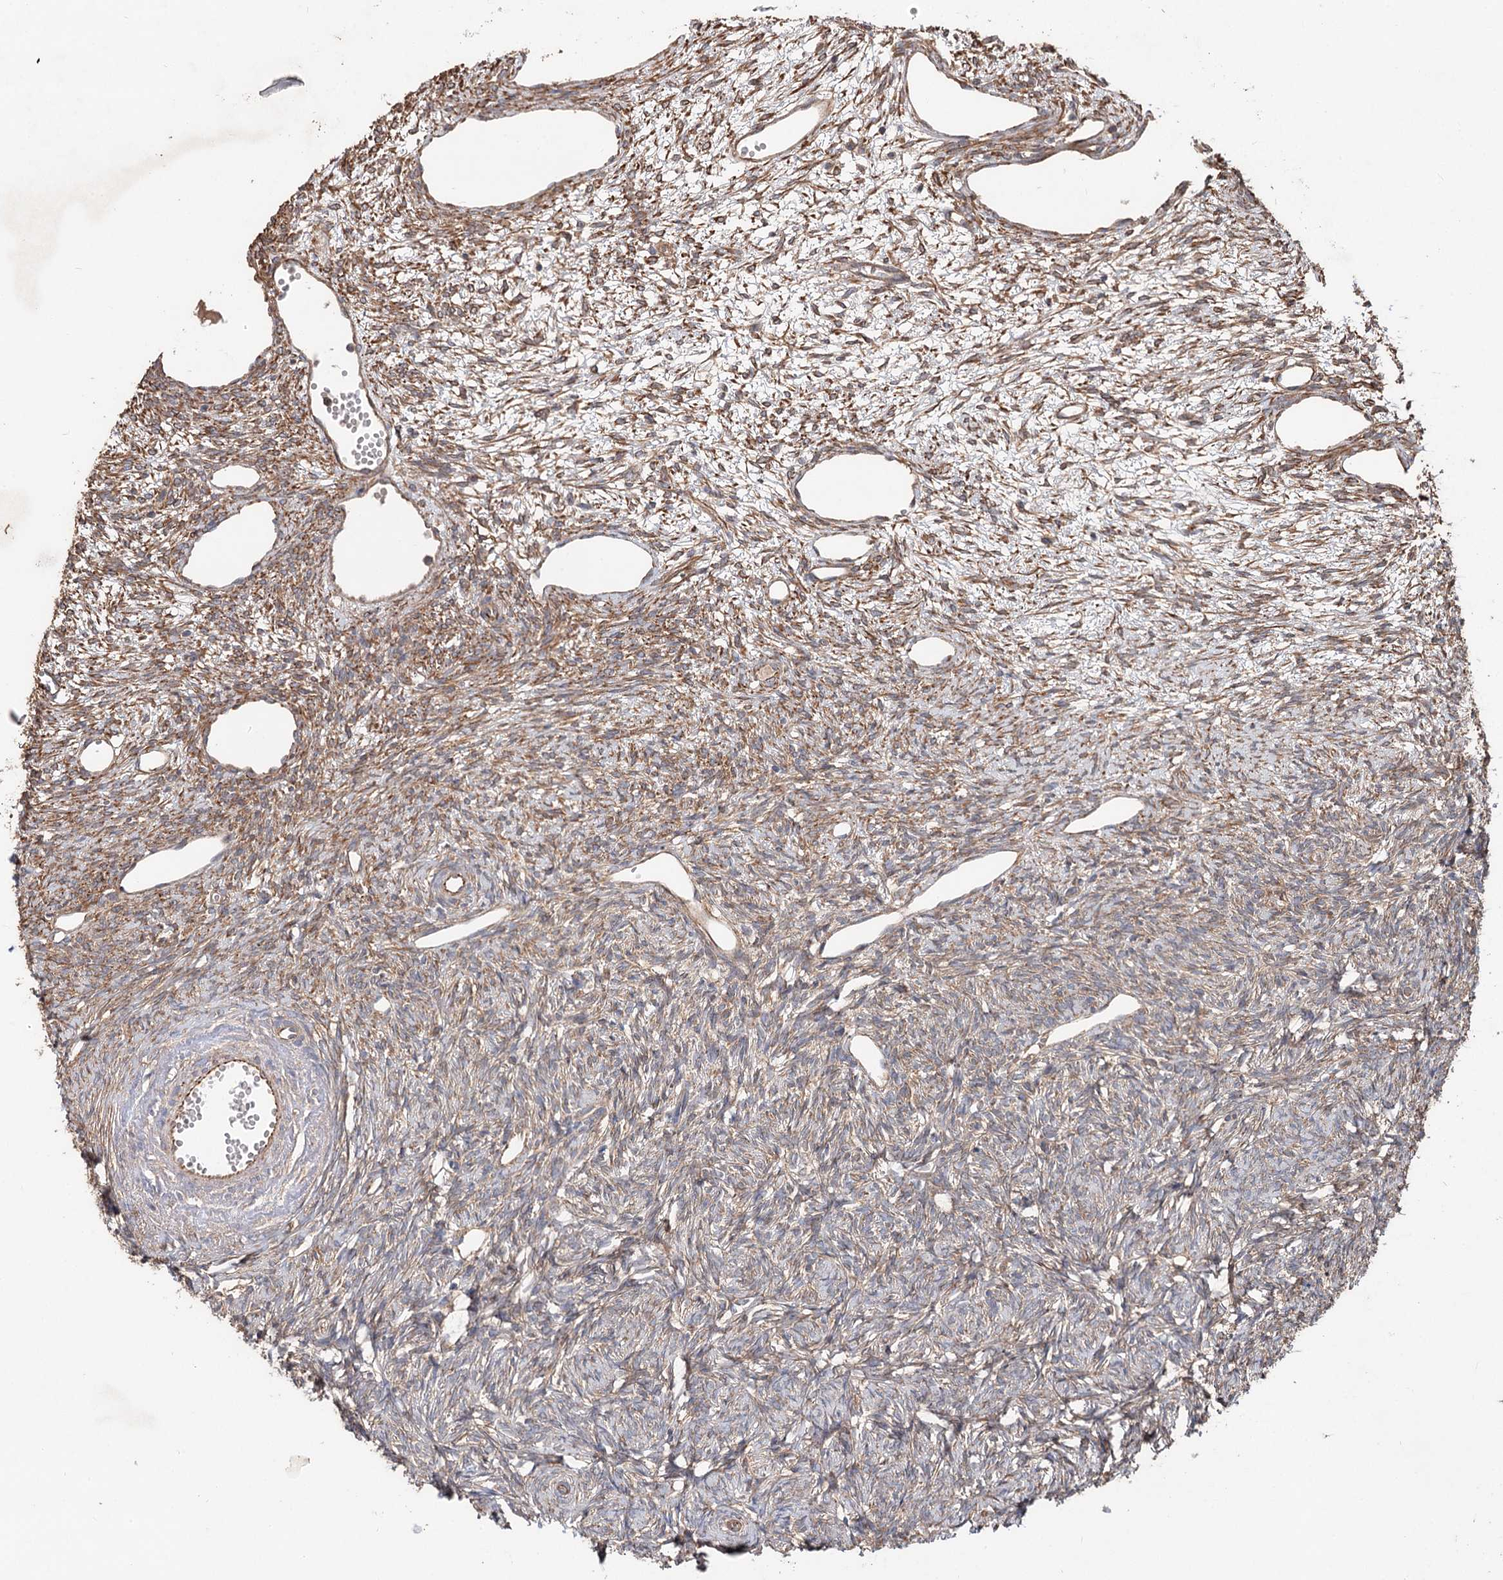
{"staining": {"intensity": "weak", "quantity": "<25%", "location": "cytoplasmic/membranous"}, "tissue": "ovary", "cell_type": "Ovarian stroma cells", "image_type": "normal", "snomed": [{"axis": "morphology", "description": "Normal tissue, NOS"}, {"axis": "topography", "description": "Ovary"}], "caption": "High power microscopy photomicrograph of an immunohistochemistry (IHC) histopathology image of benign ovary, revealing no significant positivity in ovarian stroma cells.", "gene": "SPART", "patient": {"sex": "female", "age": 51}}